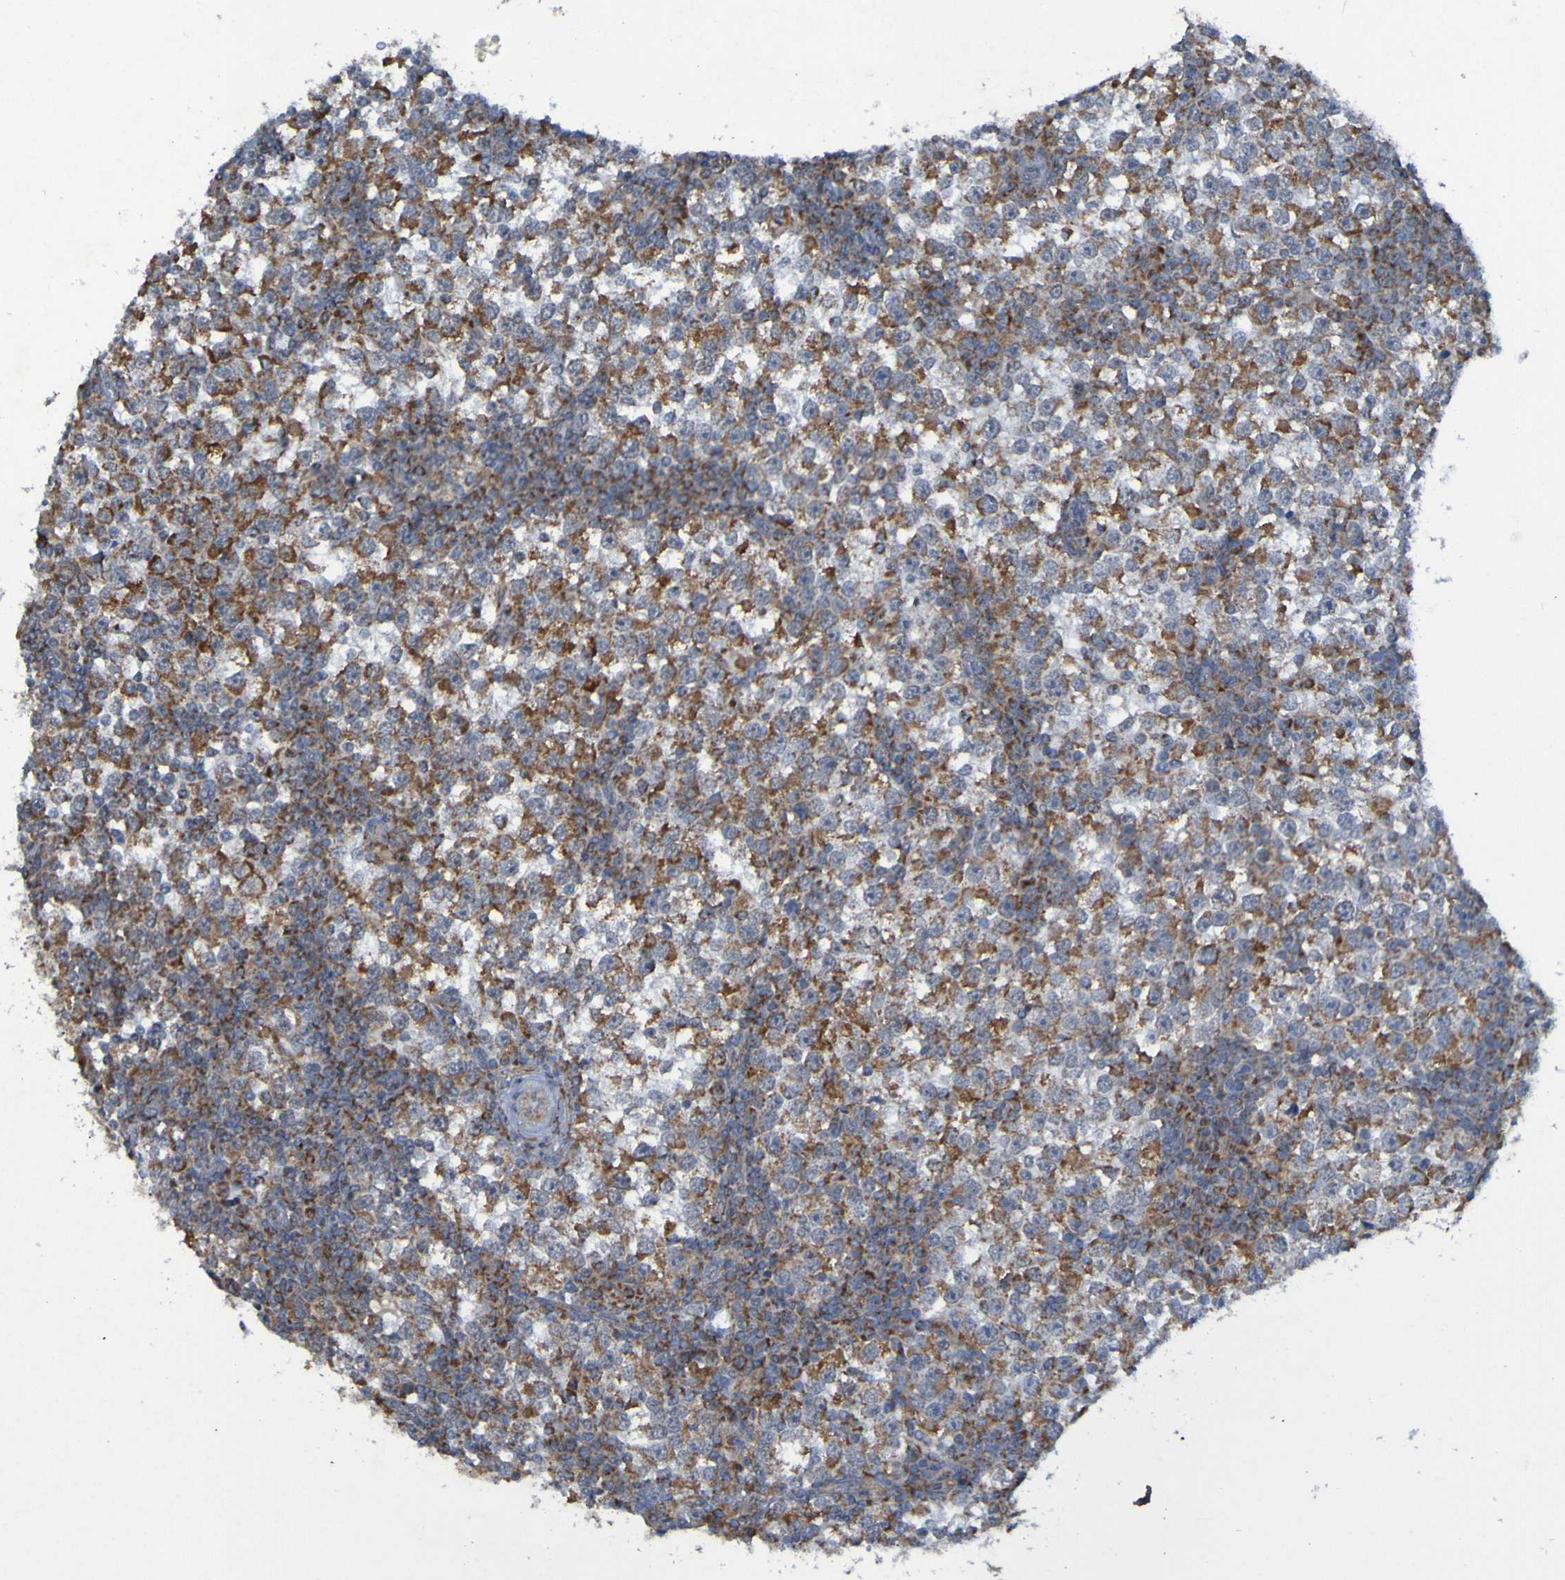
{"staining": {"intensity": "moderate", "quantity": ">75%", "location": "cytoplasmic/membranous"}, "tissue": "testis cancer", "cell_type": "Tumor cells", "image_type": "cancer", "snomed": [{"axis": "morphology", "description": "Seminoma, NOS"}, {"axis": "topography", "description": "Testis"}], "caption": "Immunohistochemical staining of human testis seminoma shows medium levels of moderate cytoplasmic/membranous protein staining in approximately >75% of tumor cells. Using DAB (3,3'-diaminobenzidine) (brown) and hematoxylin (blue) stains, captured at high magnification using brightfield microscopy.", "gene": "CCDC51", "patient": {"sex": "male", "age": 65}}